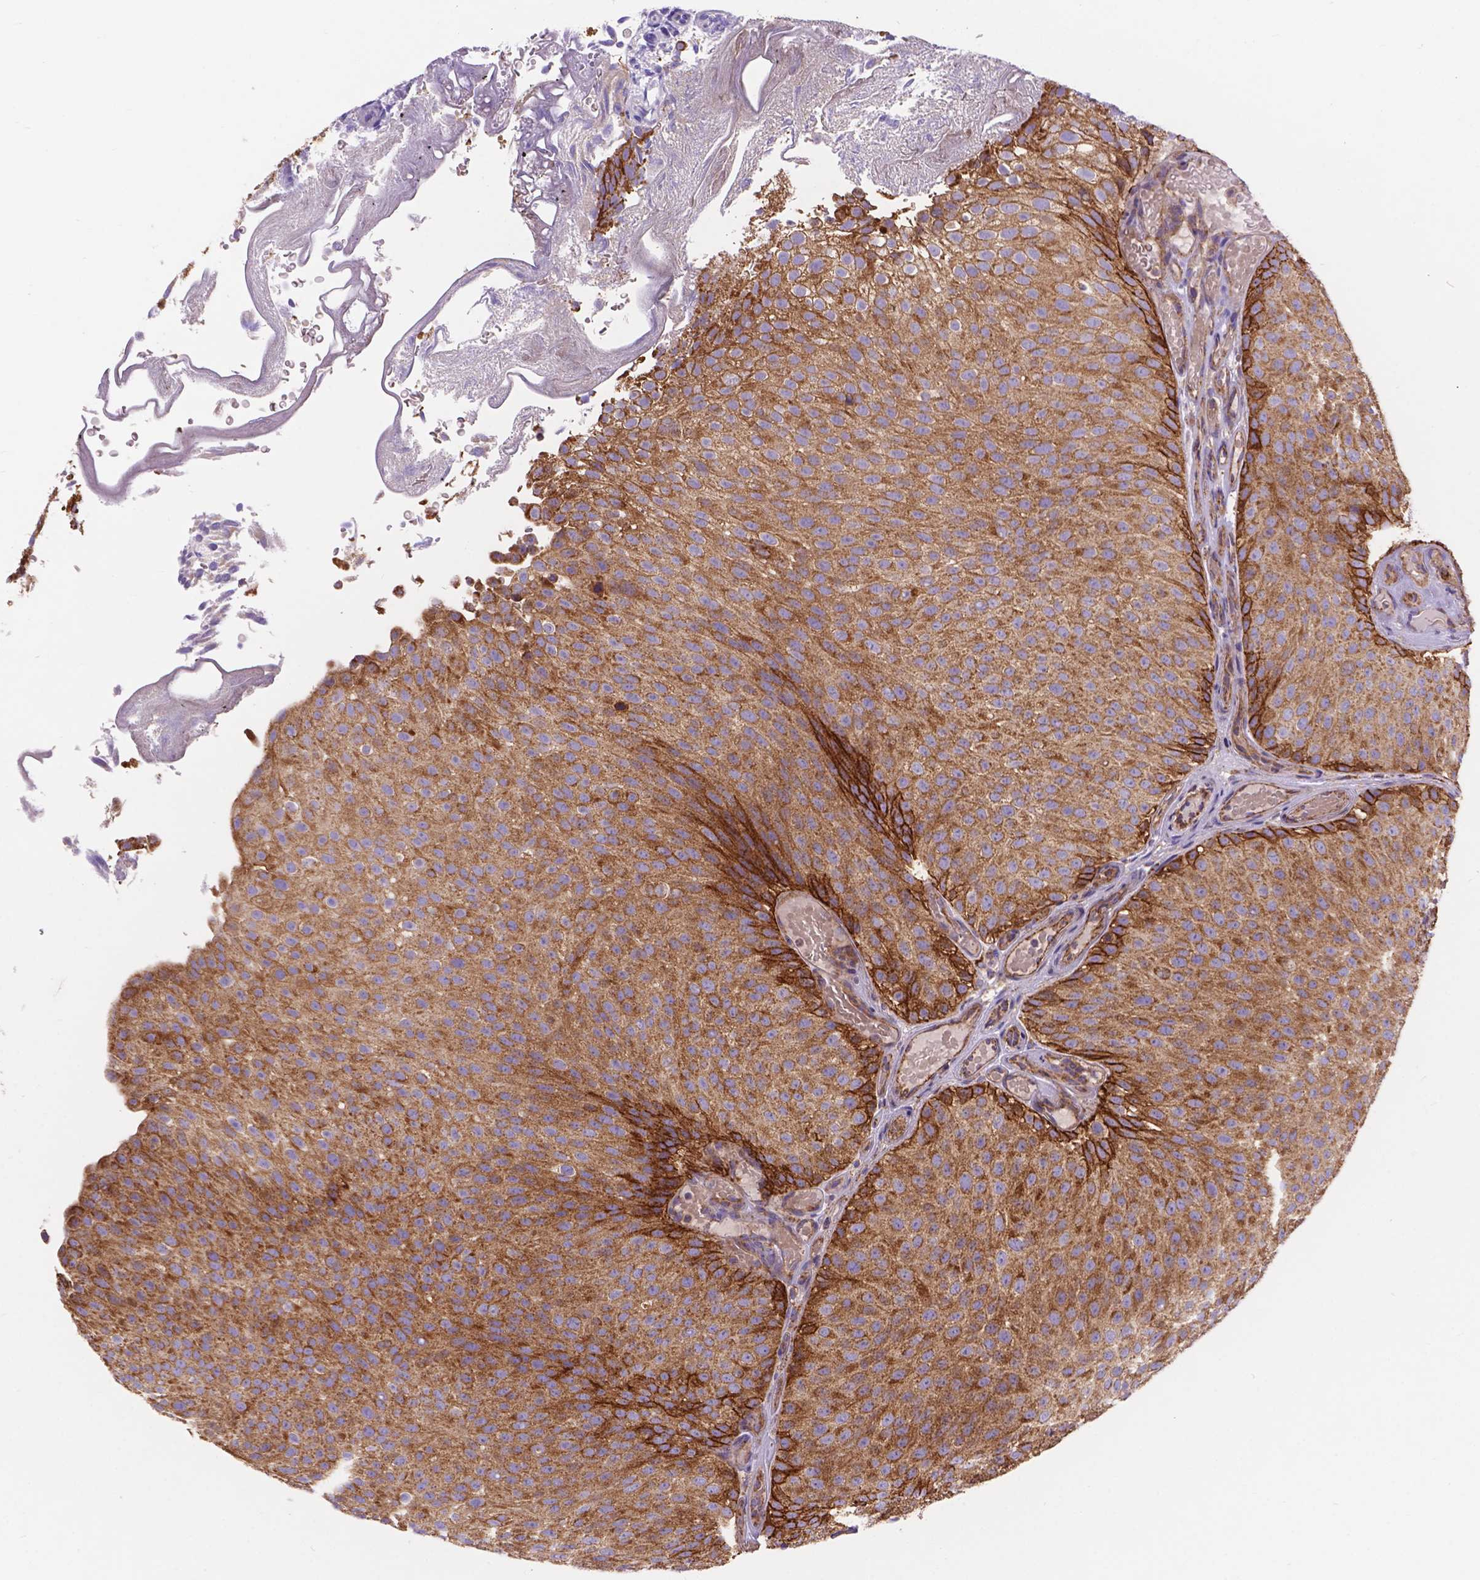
{"staining": {"intensity": "moderate", "quantity": ">75%", "location": "cytoplasmic/membranous"}, "tissue": "urothelial cancer", "cell_type": "Tumor cells", "image_type": "cancer", "snomed": [{"axis": "morphology", "description": "Urothelial carcinoma, Low grade"}, {"axis": "topography", "description": "Urinary bladder"}], "caption": "Human low-grade urothelial carcinoma stained with a brown dye reveals moderate cytoplasmic/membranous positive expression in about >75% of tumor cells.", "gene": "AK3", "patient": {"sex": "male", "age": 78}}